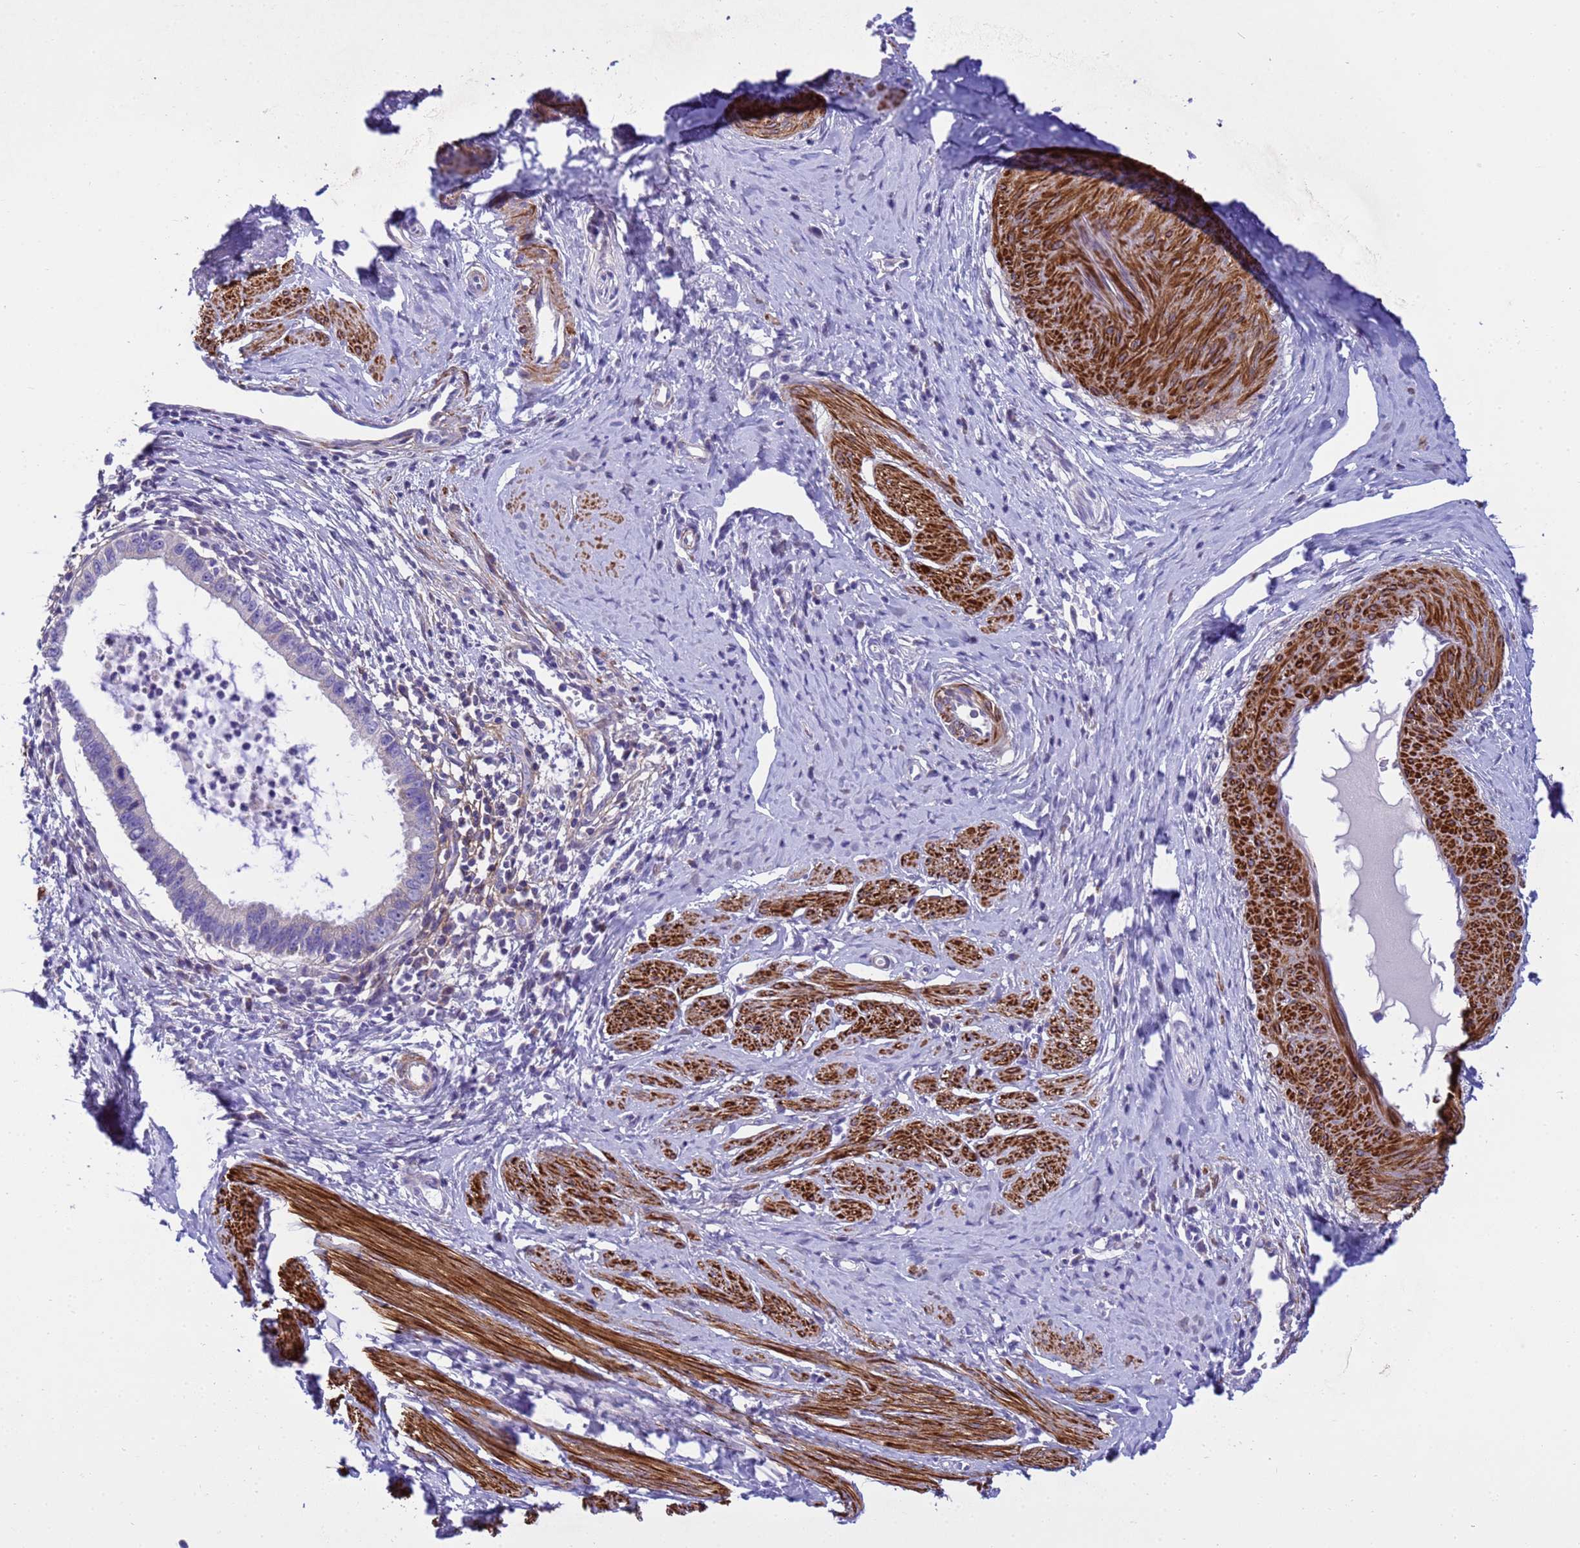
{"staining": {"intensity": "negative", "quantity": "none", "location": "none"}, "tissue": "cervical cancer", "cell_type": "Tumor cells", "image_type": "cancer", "snomed": [{"axis": "morphology", "description": "Adenocarcinoma, NOS"}, {"axis": "topography", "description": "Cervix"}], "caption": "A histopathology image of cervical cancer (adenocarcinoma) stained for a protein displays no brown staining in tumor cells.", "gene": "P2RX7", "patient": {"sex": "female", "age": 36}}